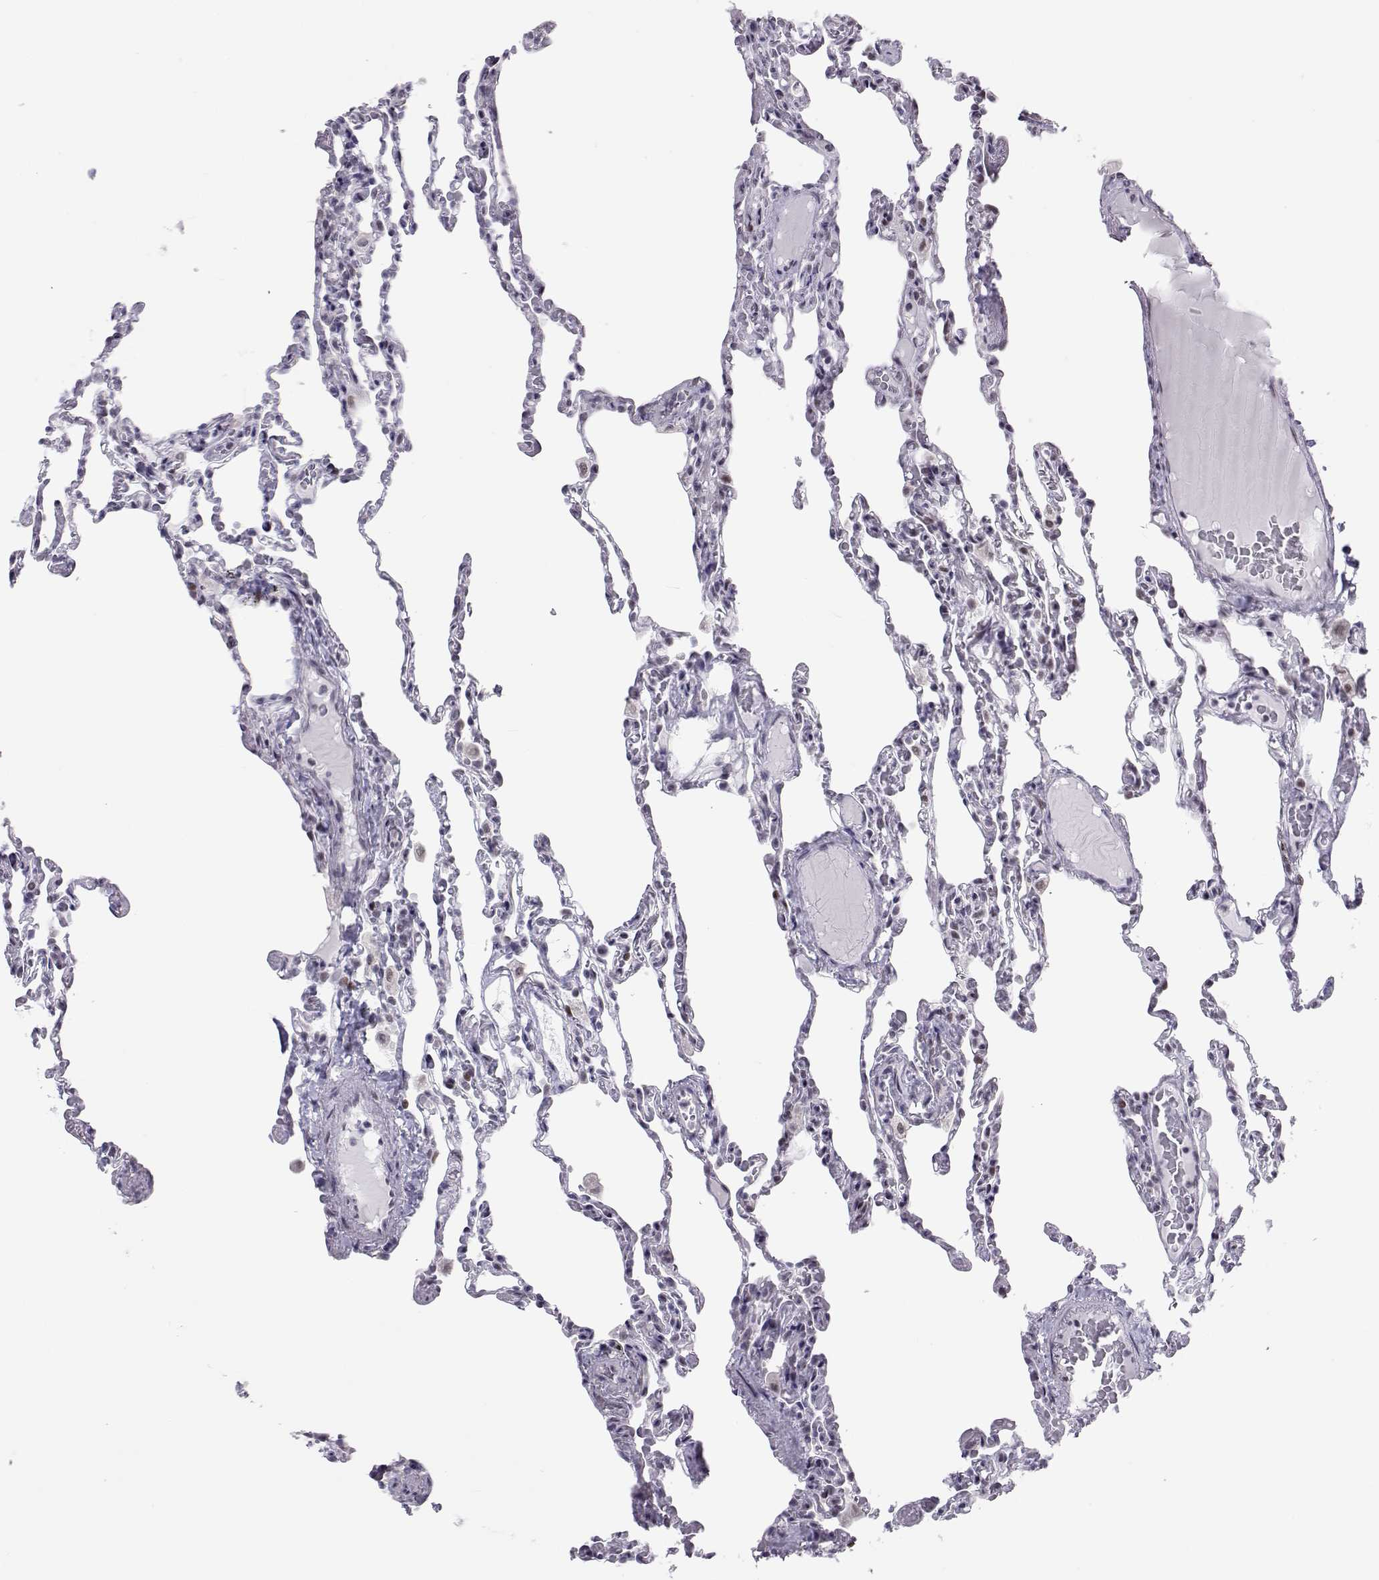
{"staining": {"intensity": "negative", "quantity": "none", "location": "none"}, "tissue": "lung", "cell_type": "Alveolar cells", "image_type": "normal", "snomed": [{"axis": "morphology", "description": "Normal tissue, NOS"}, {"axis": "topography", "description": "Lung"}], "caption": "Micrograph shows no significant protein positivity in alveolar cells of normal lung.", "gene": "SIX6", "patient": {"sex": "female", "age": 43}}